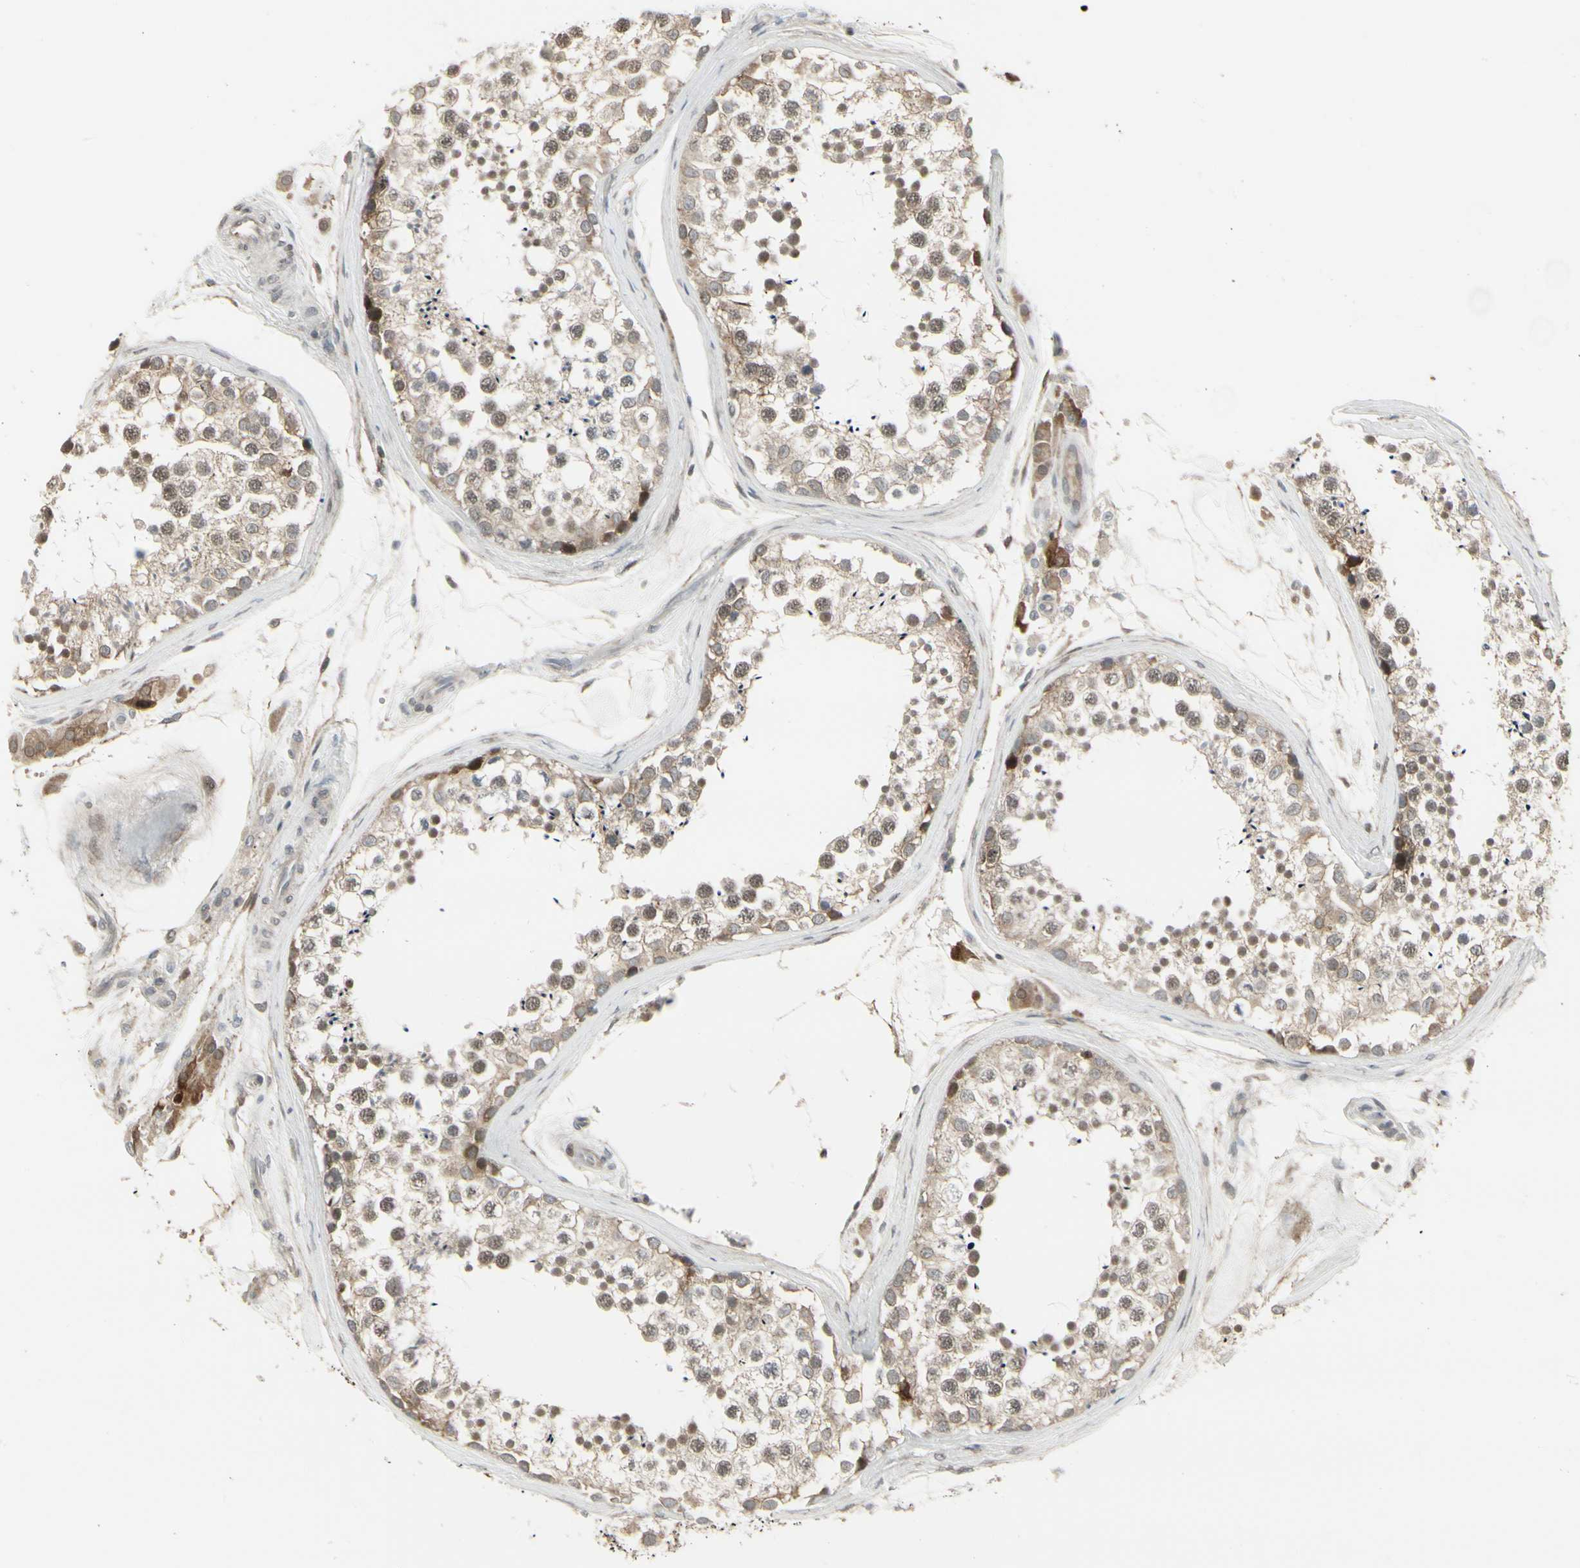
{"staining": {"intensity": "weak", "quantity": ">75%", "location": "cytoplasmic/membranous,nuclear"}, "tissue": "testis", "cell_type": "Cells in seminiferous ducts", "image_type": "normal", "snomed": [{"axis": "morphology", "description": "Normal tissue, NOS"}, {"axis": "topography", "description": "Testis"}], "caption": "Protein expression analysis of benign human testis reveals weak cytoplasmic/membranous,nuclear positivity in about >75% of cells in seminiferous ducts. (IHC, brightfield microscopy, high magnification).", "gene": "IGFBP6", "patient": {"sex": "male", "age": 46}}